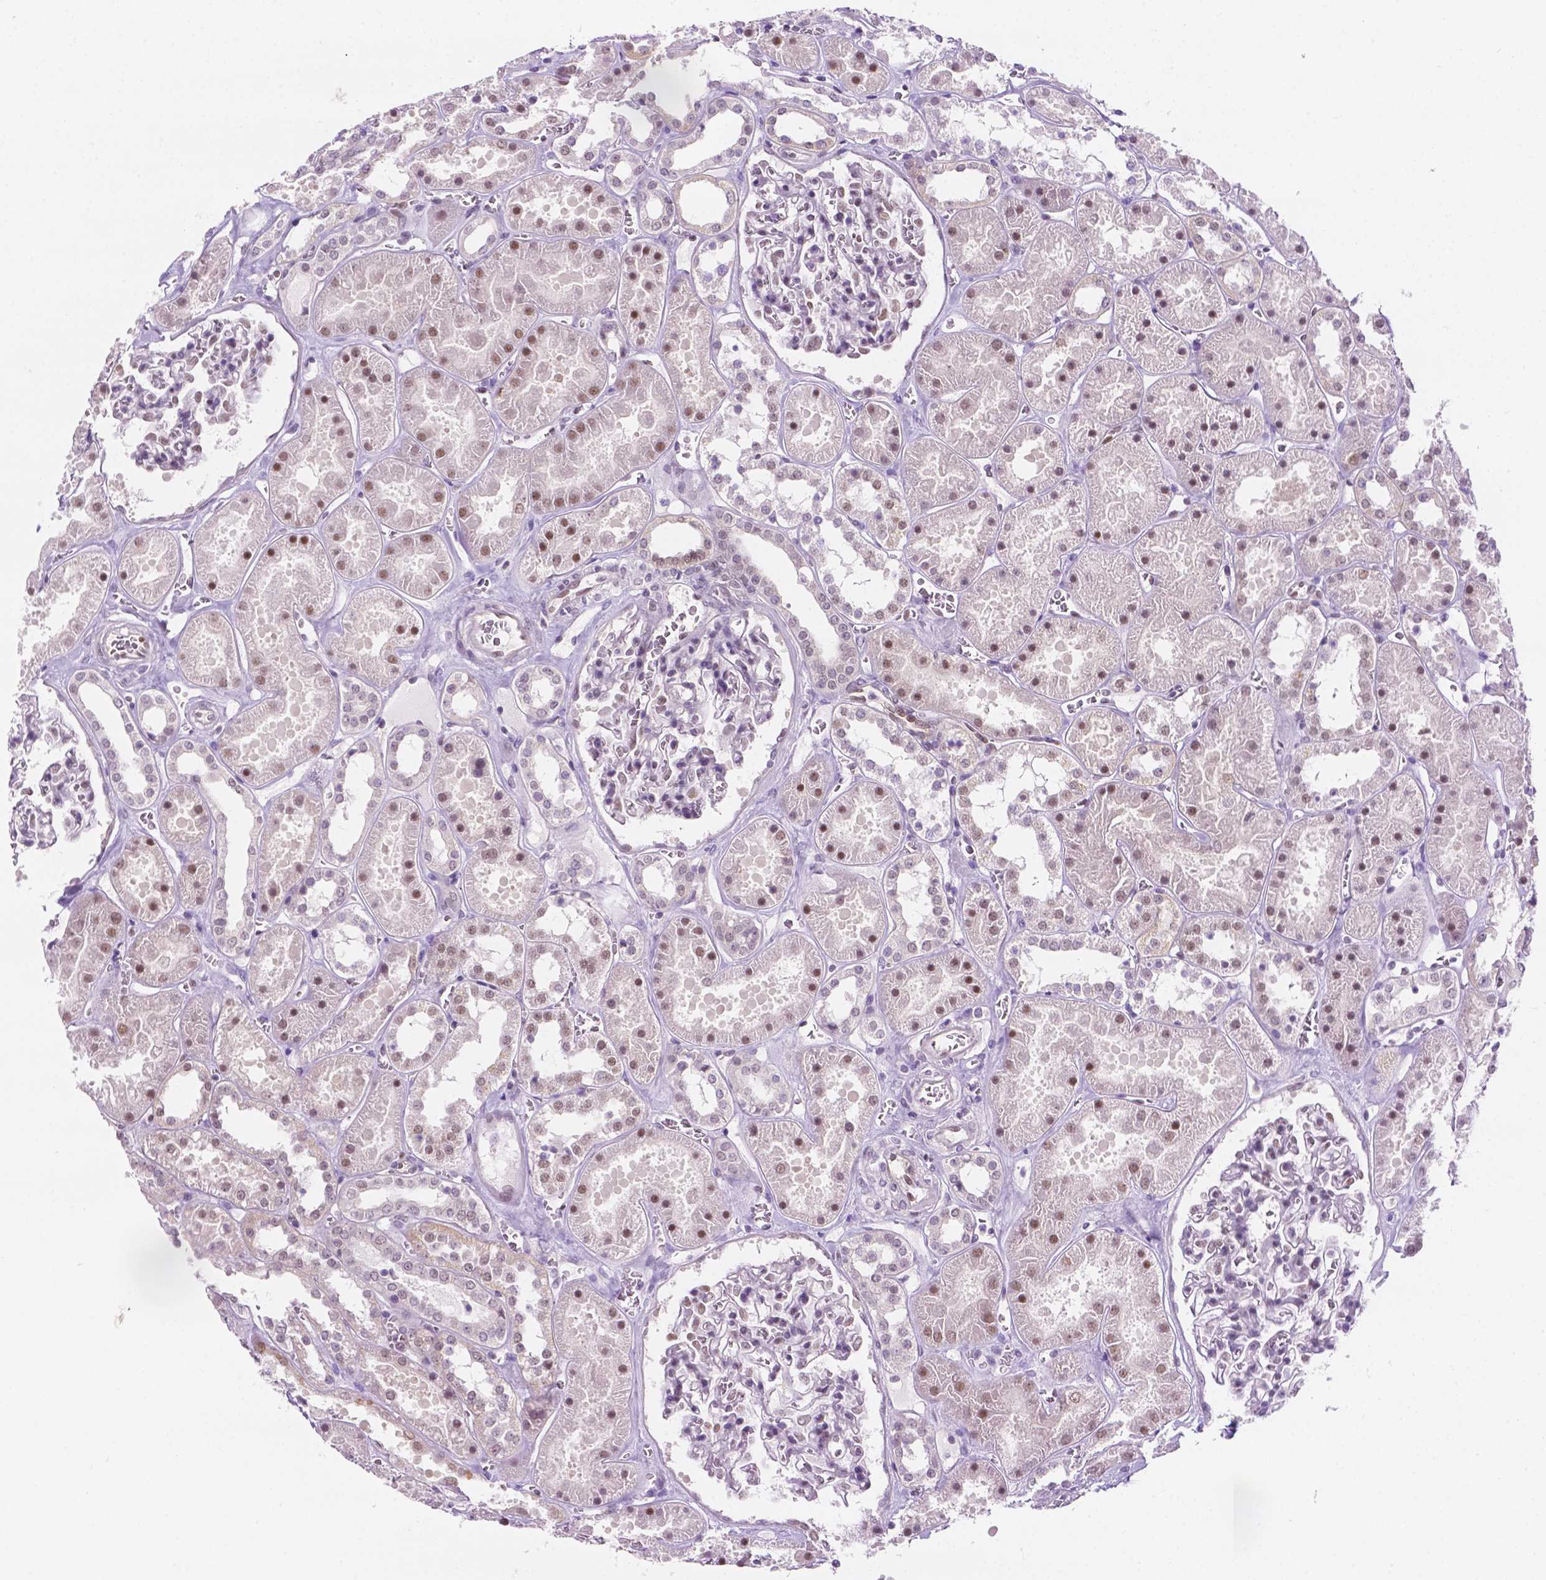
{"staining": {"intensity": "moderate", "quantity": "<25%", "location": "nuclear"}, "tissue": "kidney", "cell_type": "Cells in glomeruli", "image_type": "normal", "snomed": [{"axis": "morphology", "description": "Normal tissue, NOS"}, {"axis": "topography", "description": "Kidney"}], "caption": "Immunohistochemical staining of normal kidney exhibits <25% levels of moderate nuclear protein staining in about <25% of cells in glomeruli.", "gene": "ERF", "patient": {"sex": "female", "age": 41}}